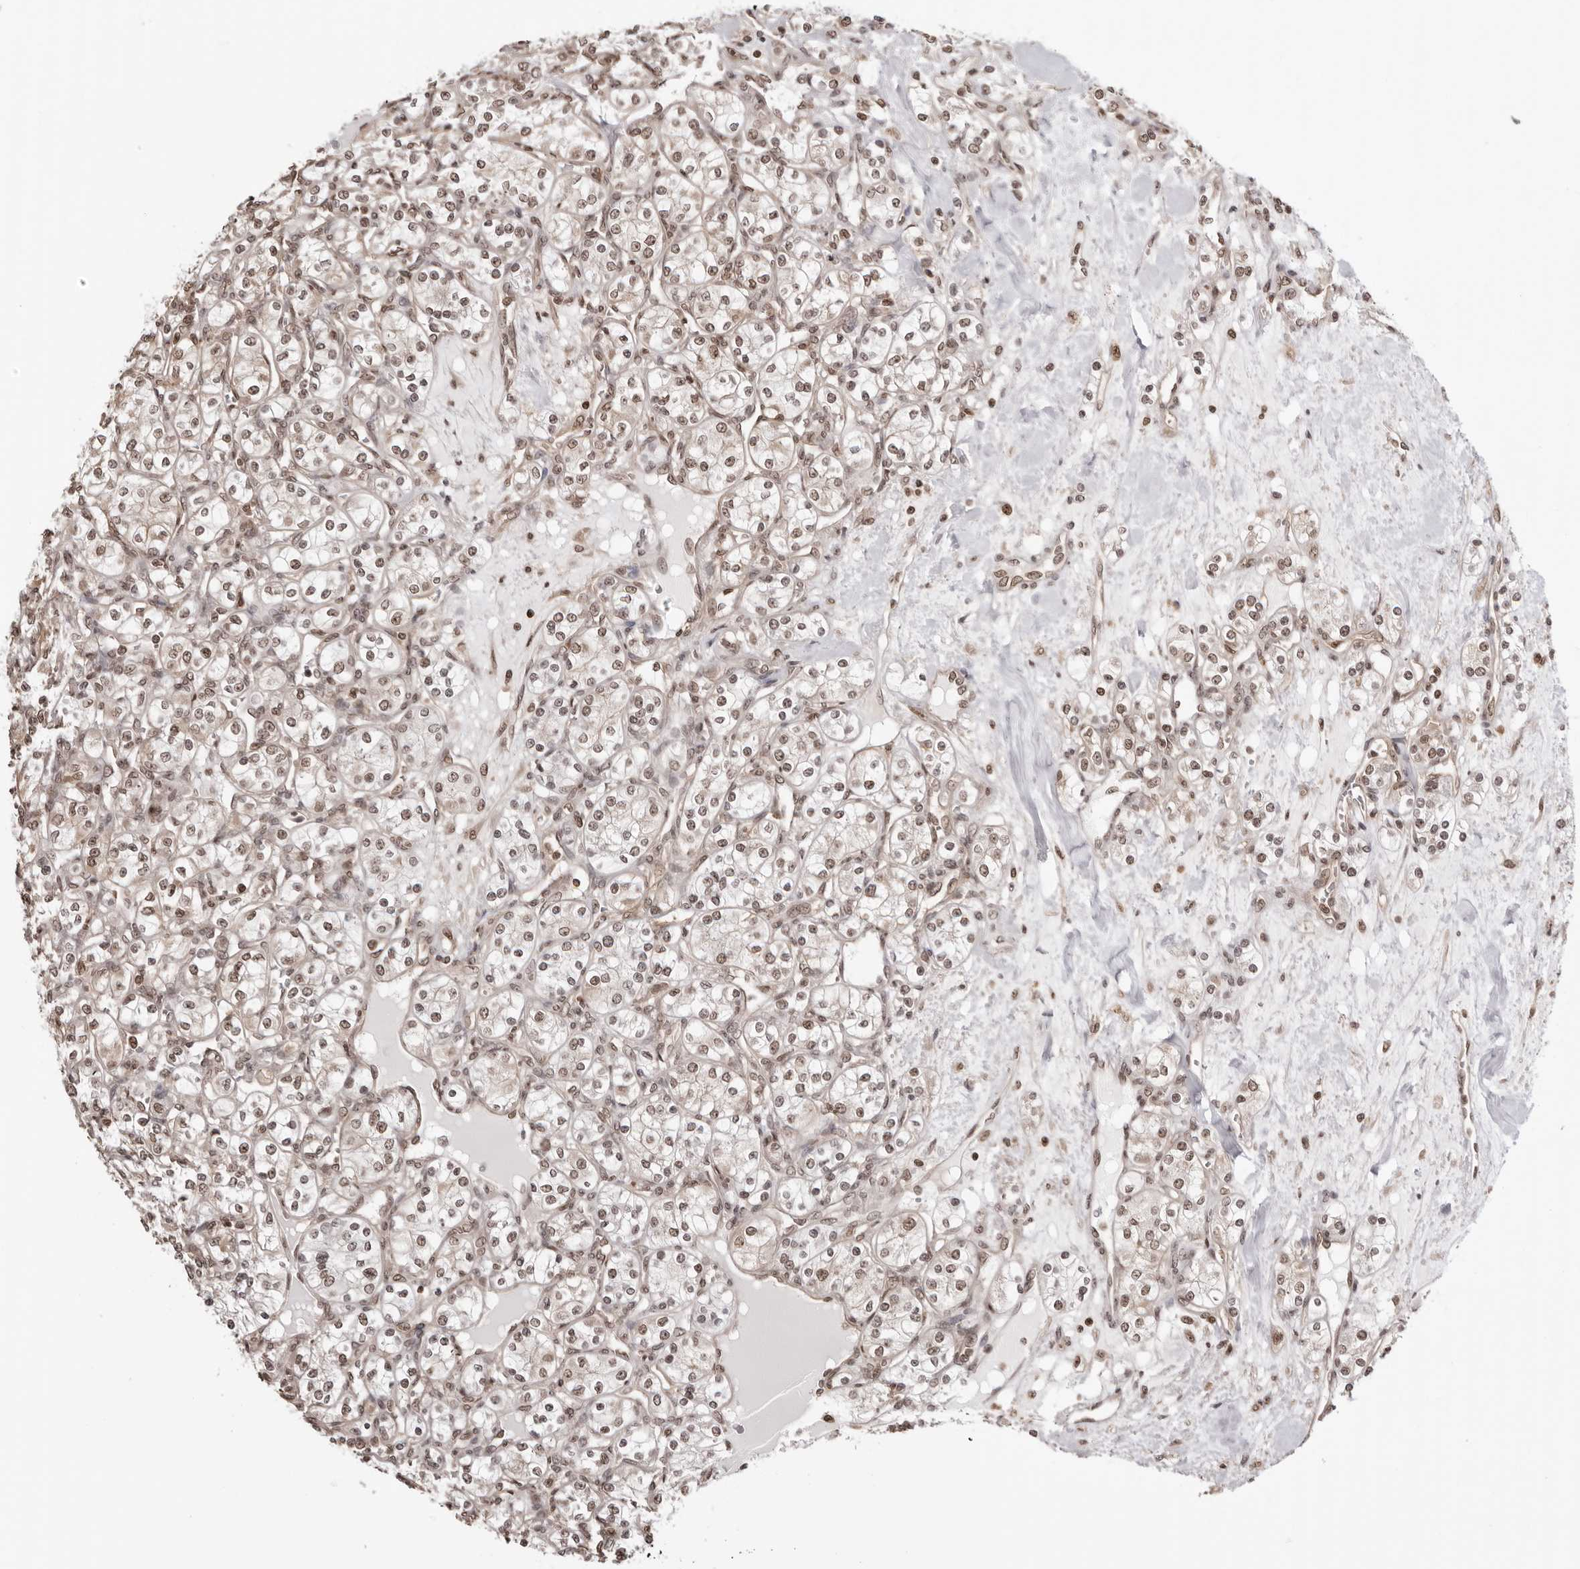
{"staining": {"intensity": "weak", "quantity": ">75%", "location": "nuclear"}, "tissue": "renal cancer", "cell_type": "Tumor cells", "image_type": "cancer", "snomed": [{"axis": "morphology", "description": "Adenocarcinoma, NOS"}, {"axis": "topography", "description": "Kidney"}], "caption": "Immunohistochemical staining of adenocarcinoma (renal) exhibits low levels of weak nuclear expression in about >75% of tumor cells. The protein is stained brown, and the nuclei are stained in blue (DAB IHC with brightfield microscopy, high magnification).", "gene": "SDE2", "patient": {"sex": "male", "age": 77}}